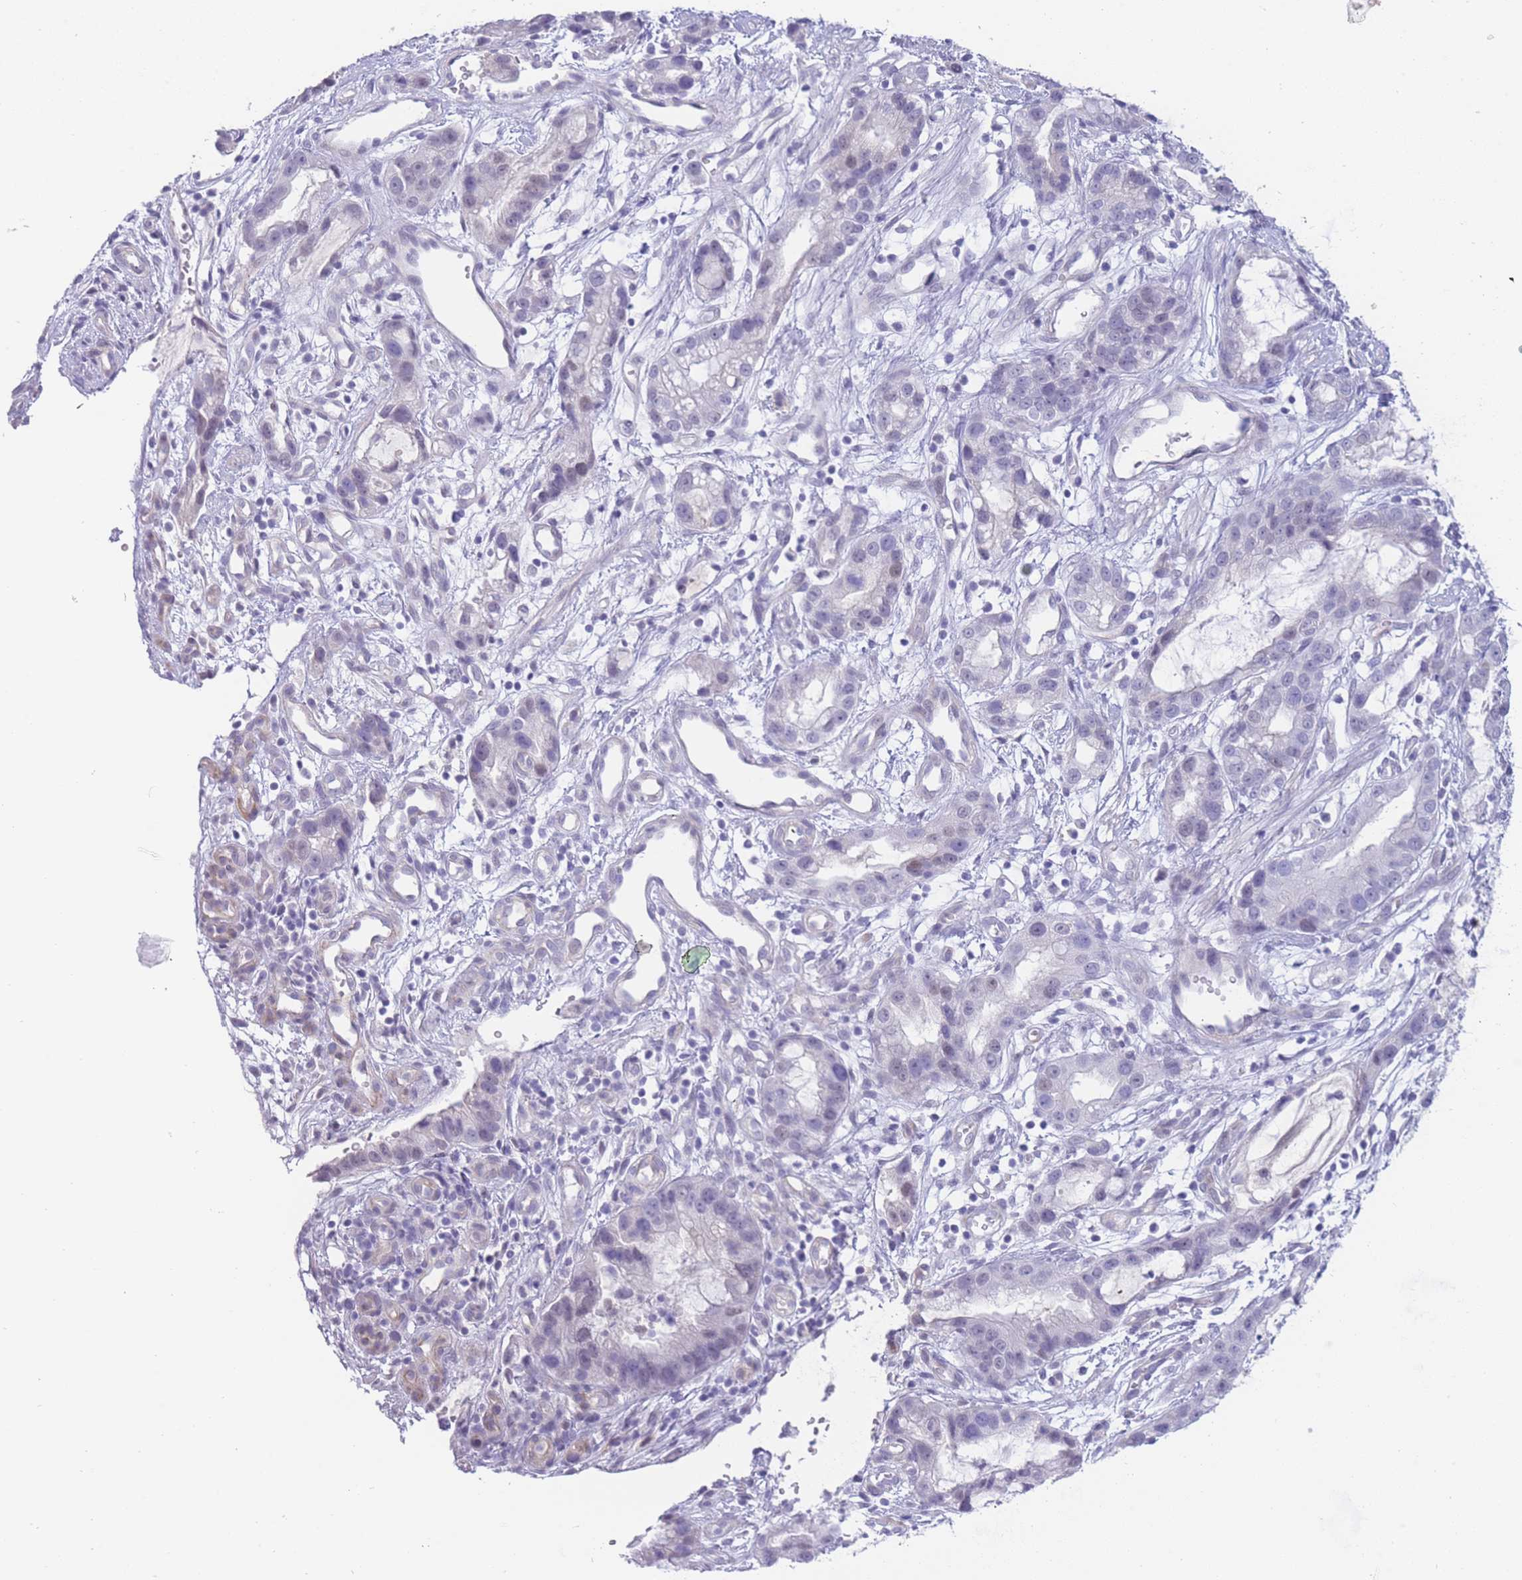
{"staining": {"intensity": "negative", "quantity": "none", "location": "none"}, "tissue": "stomach cancer", "cell_type": "Tumor cells", "image_type": "cancer", "snomed": [{"axis": "morphology", "description": "Adenocarcinoma, NOS"}, {"axis": "topography", "description": "Stomach"}], "caption": "IHC micrograph of neoplastic tissue: human stomach adenocarcinoma stained with DAB exhibits no significant protein expression in tumor cells.", "gene": "PRR23B", "patient": {"sex": "male", "age": 55}}